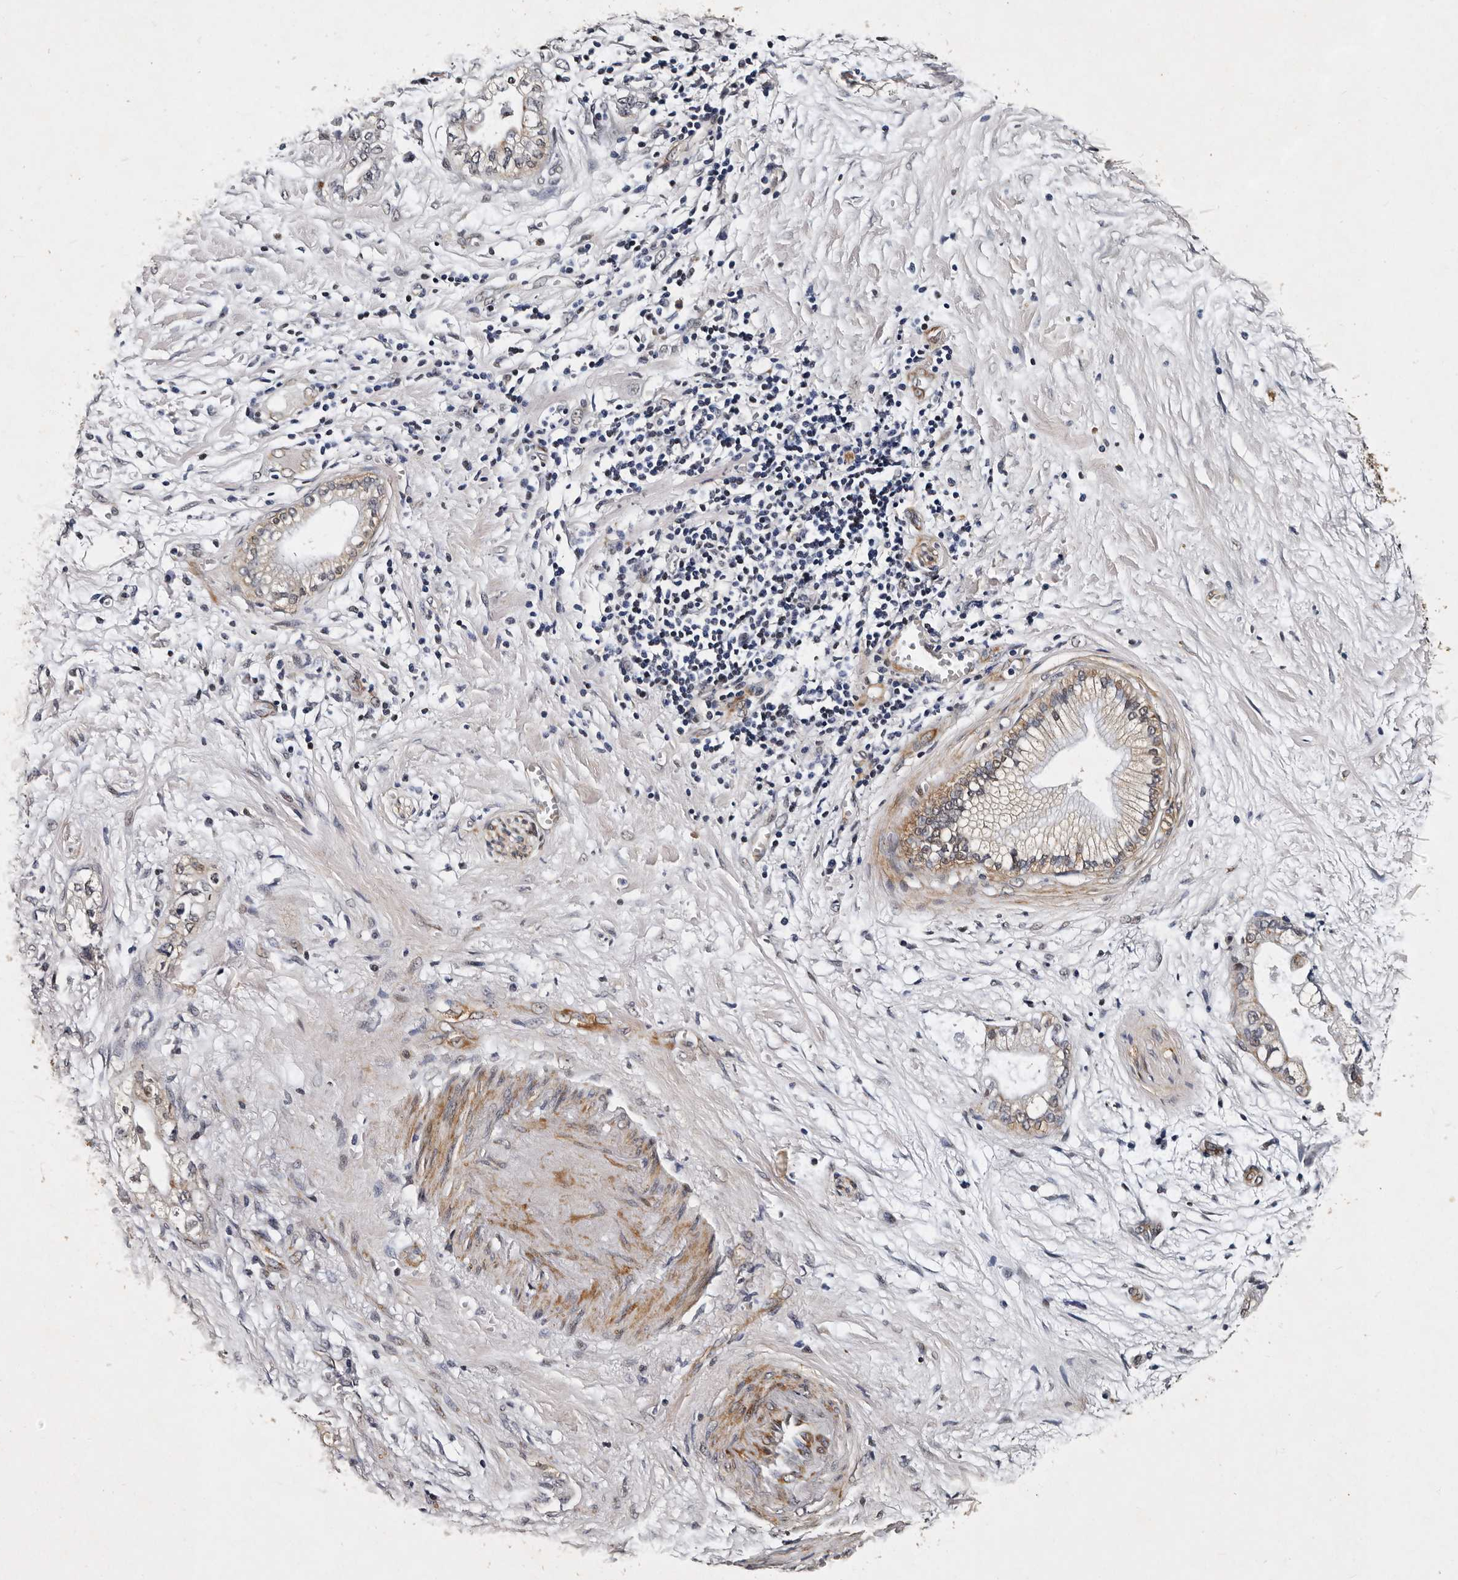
{"staining": {"intensity": "moderate", "quantity": "<25%", "location": "cytoplasmic/membranous"}, "tissue": "pancreatic cancer", "cell_type": "Tumor cells", "image_type": "cancer", "snomed": [{"axis": "morphology", "description": "Adenocarcinoma, NOS"}, {"axis": "topography", "description": "Pancreas"}], "caption": "Protein staining exhibits moderate cytoplasmic/membranous expression in about <25% of tumor cells in pancreatic adenocarcinoma.", "gene": "CPNE3", "patient": {"sex": "male", "age": 68}}